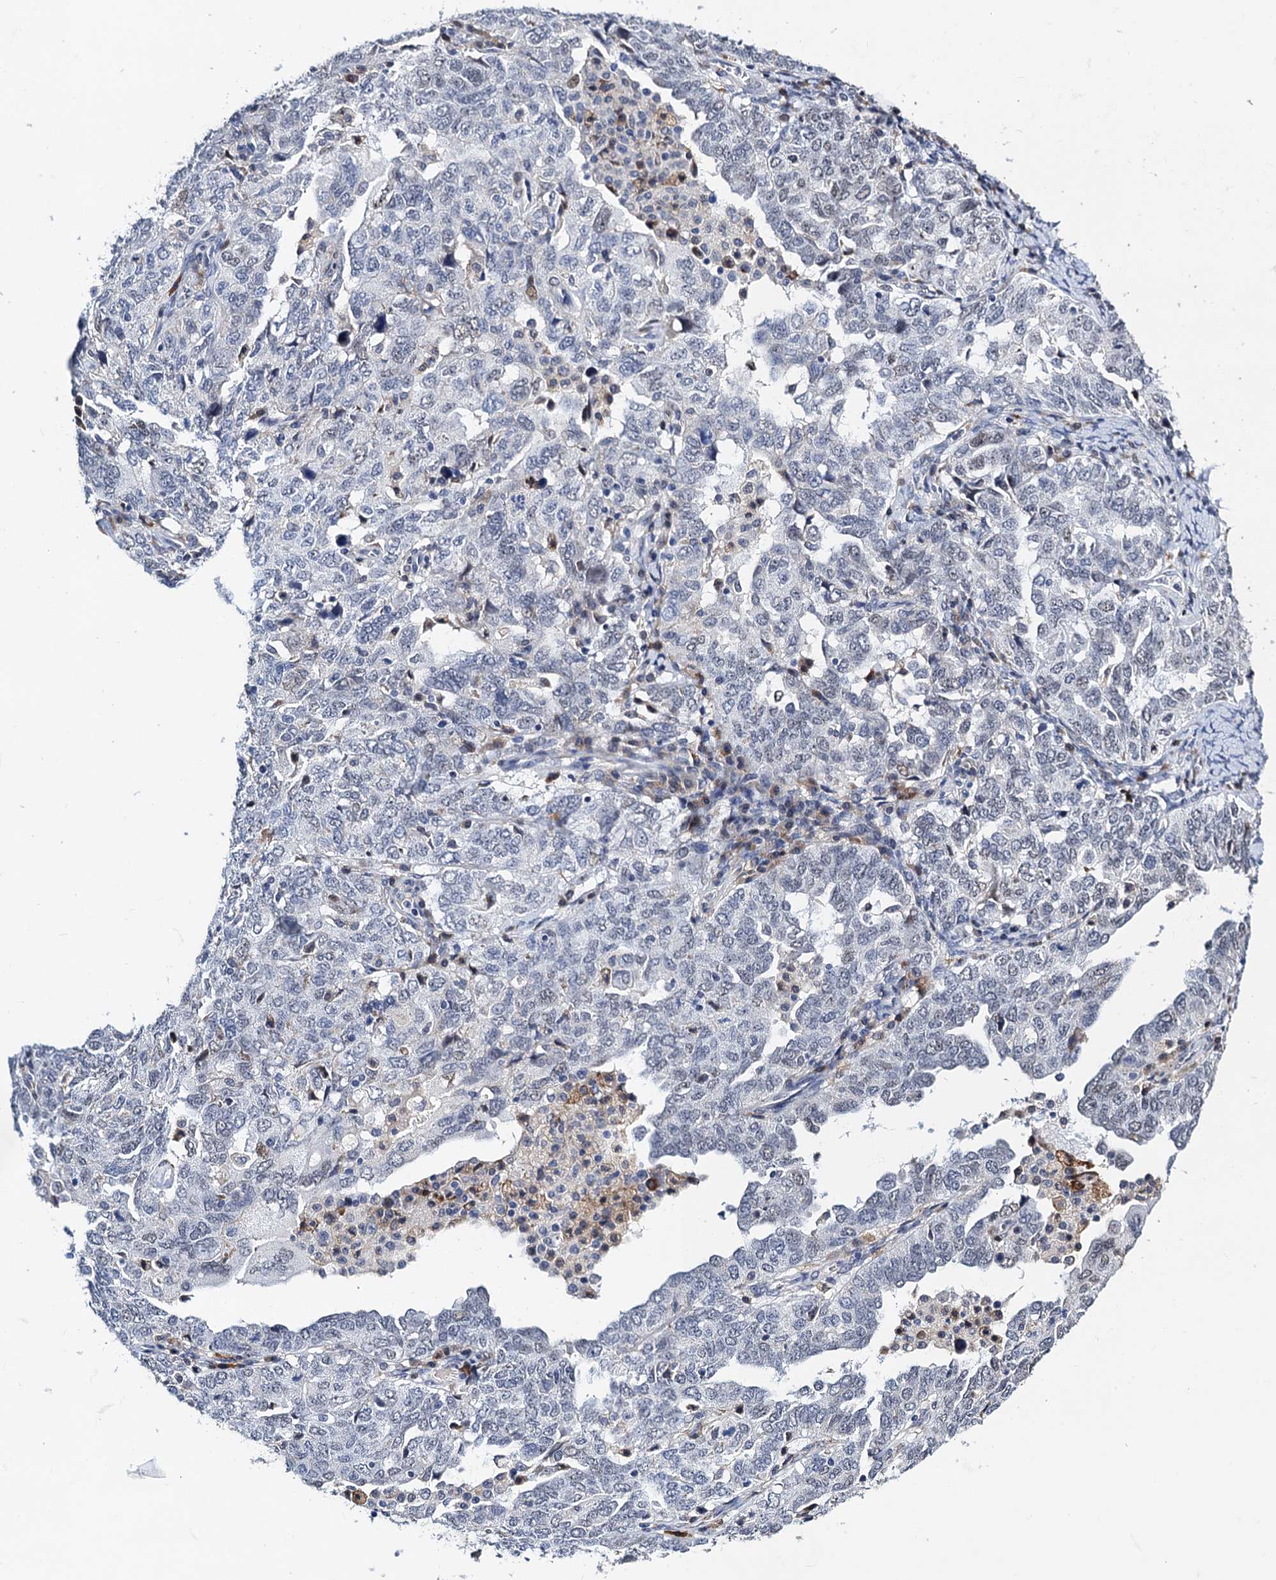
{"staining": {"intensity": "weak", "quantity": "<25%", "location": "nuclear"}, "tissue": "ovarian cancer", "cell_type": "Tumor cells", "image_type": "cancer", "snomed": [{"axis": "morphology", "description": "Carcinoma, endometroid"}, {"axis": "topography", "description": "Ovary"}], "caption": "An image of ovarian cancer (endometroid carcinoma) stained for a protein demonstrates no brown staining in tumor cells.", "gene": "SLC7A10", "patient": {"sex": "female", "age": 62}}